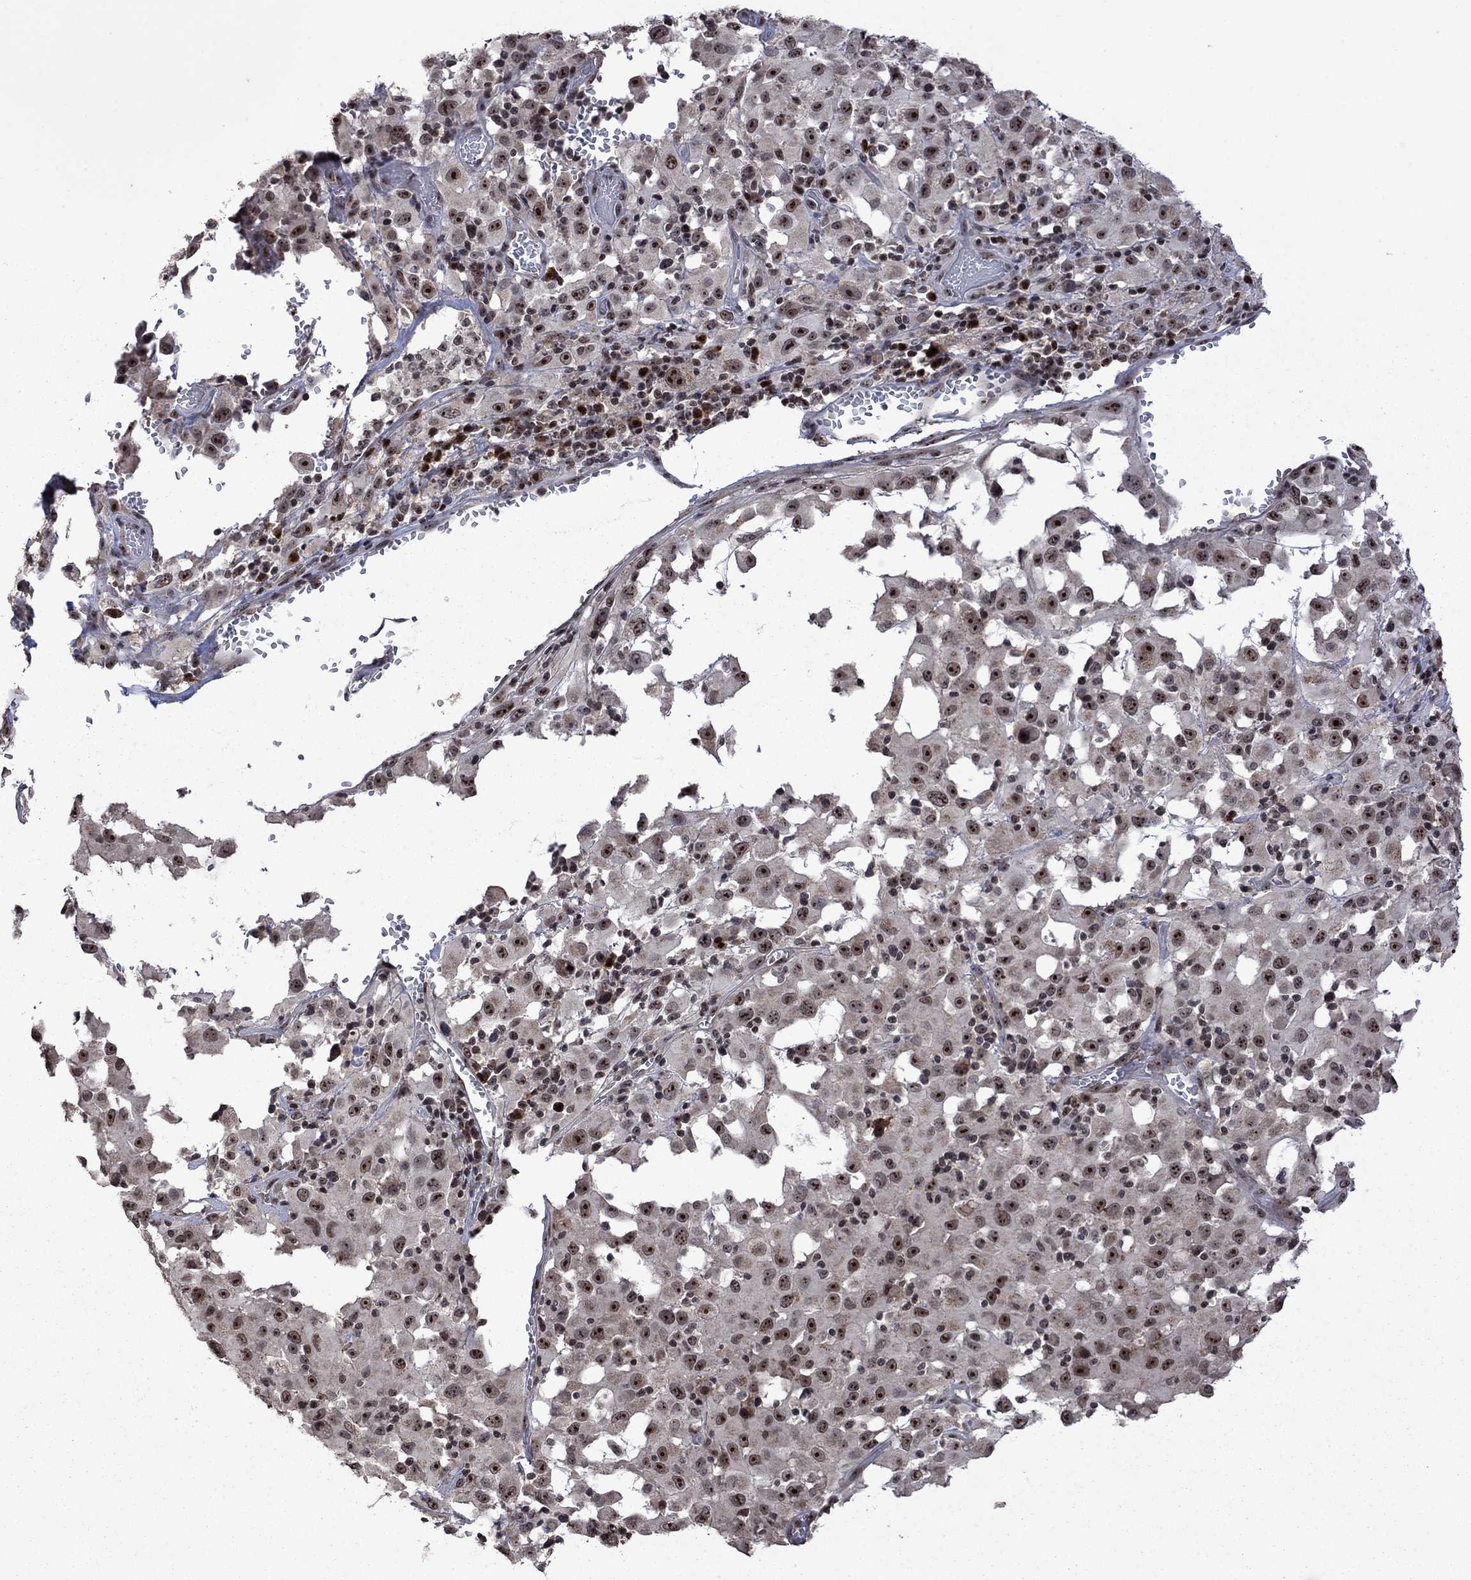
{"staining": {"intensity": "moderate", "quantity": "25%-75%", "location": "nuclear"}, "tissue": "melanoma", "cell_type": "Tumor cells", "image_type": "cancer", "snomed": [{"axis": "morphology", "description": "Malignant melanoma, Metastatic site"}, {"axis": "topography", "description": "Lymph node"}], "caption": "Moderate nuclear protein staining is seen in about 25%-75% of tumor cells in malignant melanoma (metastatic site).", "gene": "FBL", "patient": {"sex": "male", "age": 50}}